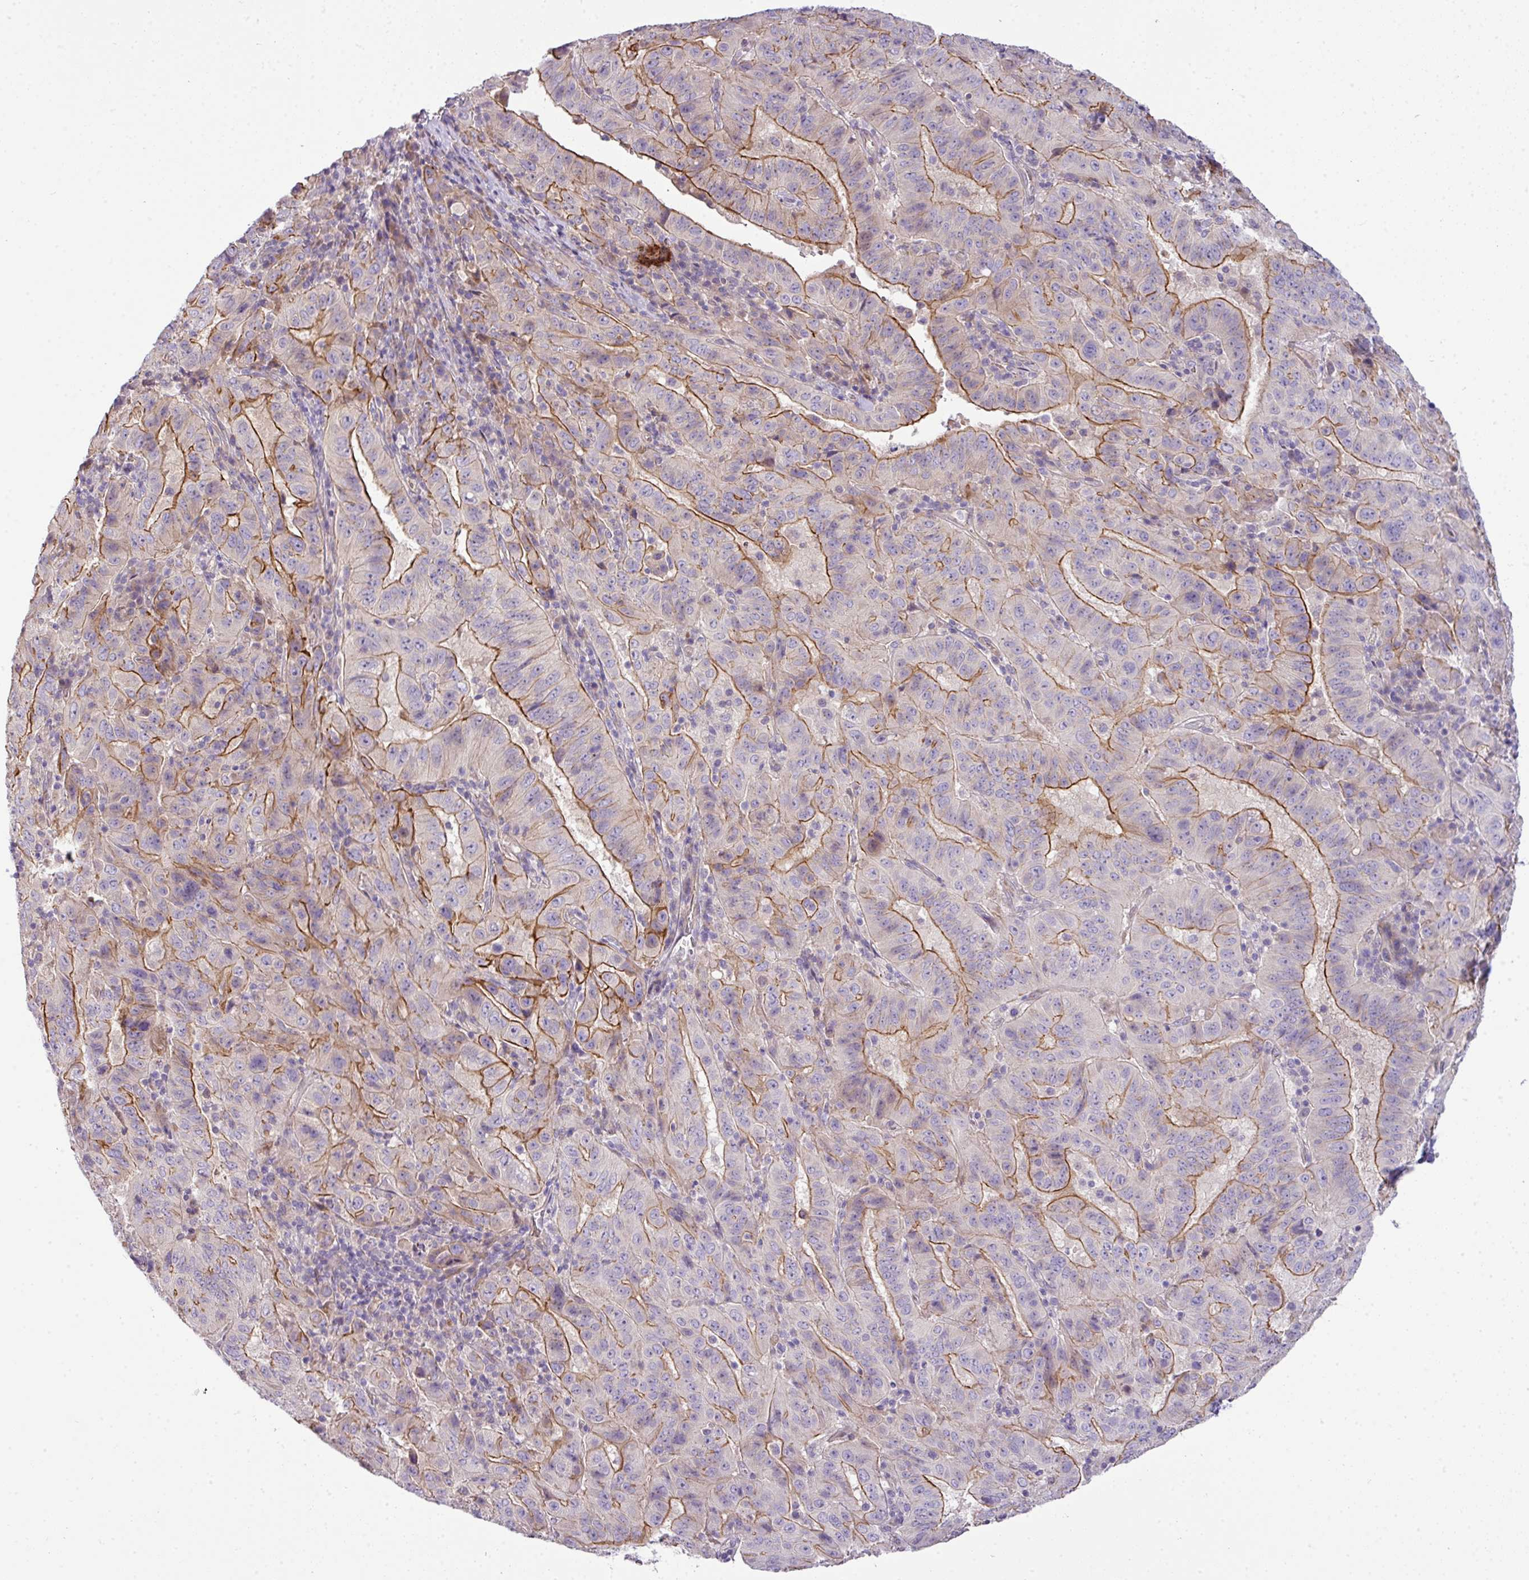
{"staining": {"intensity": "moderate", "quantity": "25%-75%", "location": "cytoplasmic/membranous"}, "tissue": "pancreatic cancer", "cell_type": "Tumor cells", "image_type": "cancer", "snomed": [{"axis": "morphology", "description": "Adenocarcinoma, NOS"}, {"axis": "topography", "description": "Pancreas"}], "caption": "Human pancreatic cancer stained for a protein (brown) demonstrates moderate cytoplasmic/membranous positive expression in about 25%-75% of tumor cells.", "gene": "PIK3R5", "patient": {"sex": "male", "age": 63}}